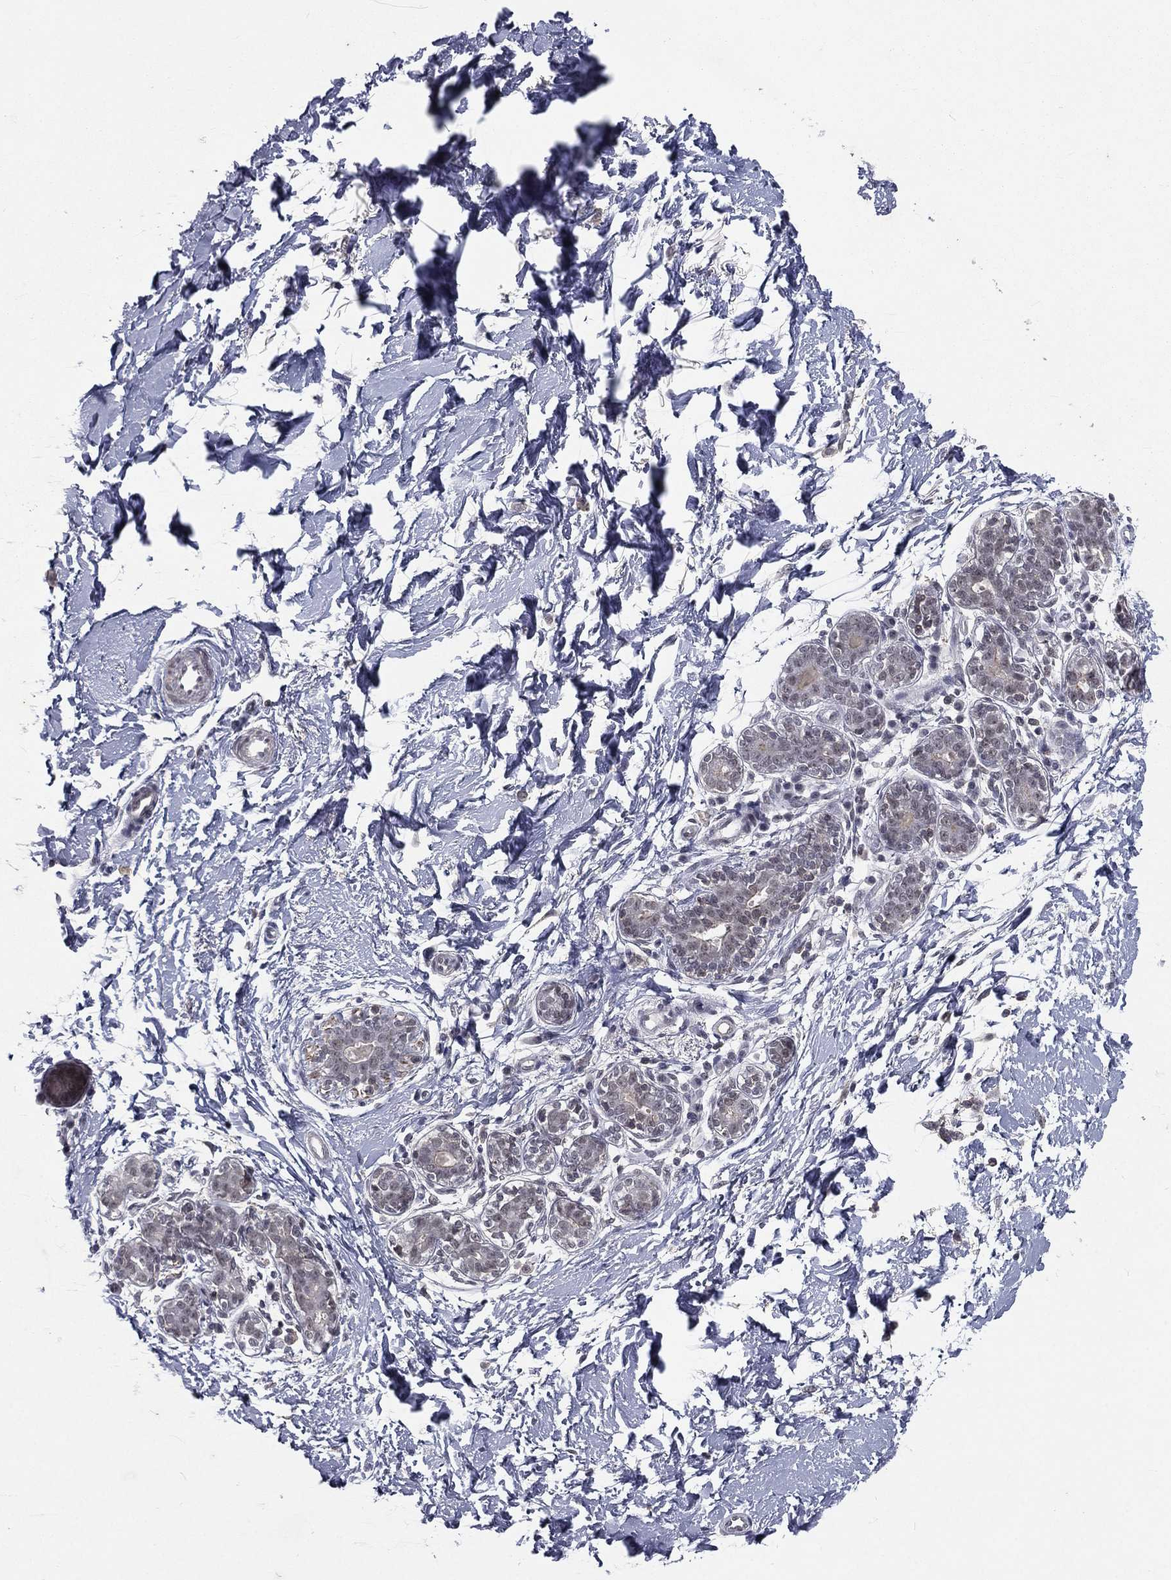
{"staining": {"intensity": "negative", "quantity": "none", "location": "none"}, "tissue": "breast", "cell_type": "Adipocytes", "image_type": "normal", "snomed": [{"axis": "morphology", "description": "Normal tissue, NOS"}, {"axis": "topography", "description": "Breast"}], "caption": "Histopathology image shows no protein positivity in adipocytes of benign breast.", "gene": "MORC2", "patient": {"sex": "female", "age": 37}}